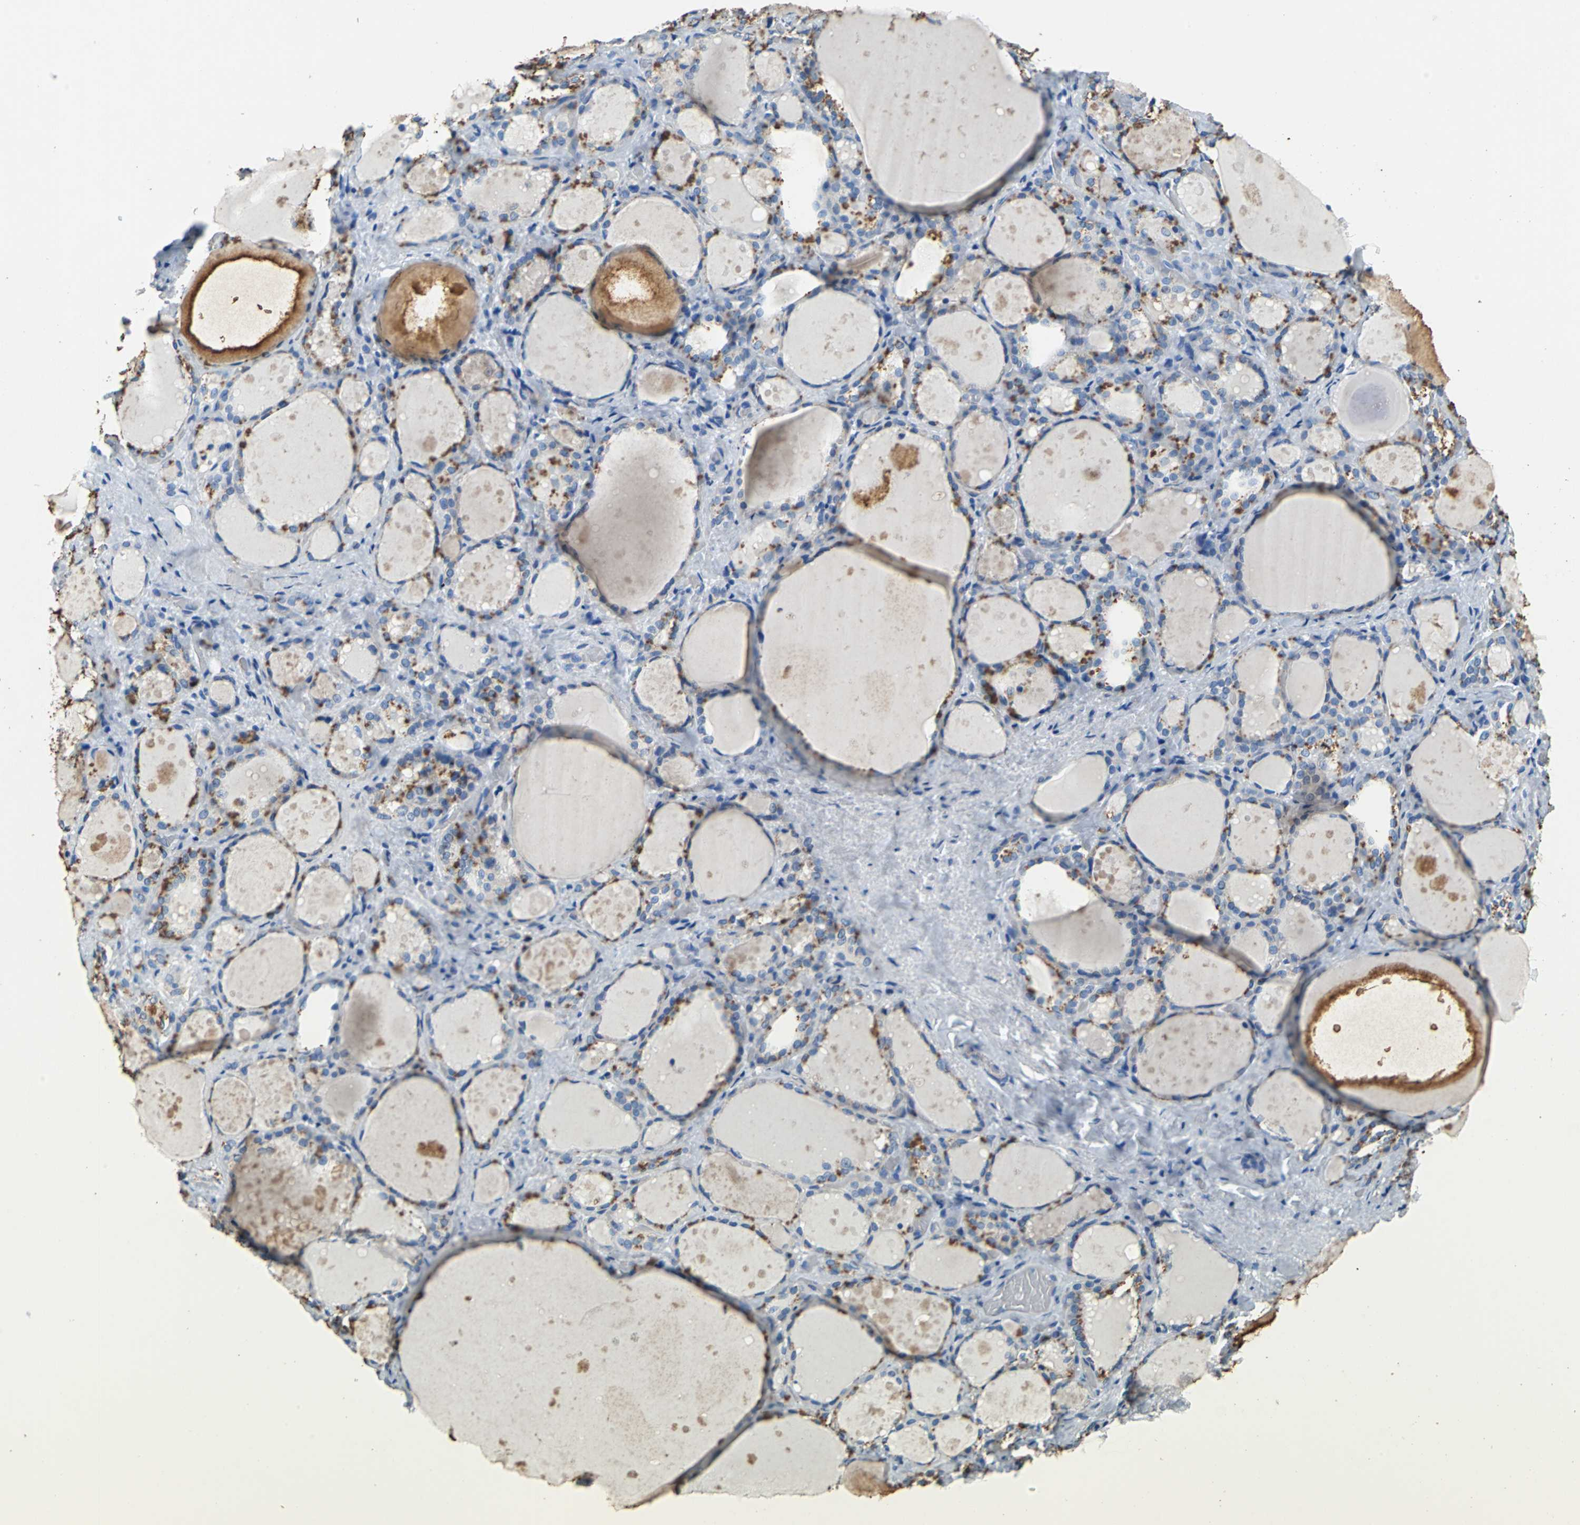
{"staining": {"intensity": "moderate", "quantity": "<25%", "location": "cytoplasmic/membranous"}, "tissue": "thyroid gland", "cell_type": "Glandular cells", "image_type": "normal", "snomed": [{"axis": "morphology", "description": "Normal tissue, NOS"}, {"axis": "topography", "description": "Thyroid gland"}], "caption": "Protein positivity by immunohistochemistry (IHC) reveals moderate cytoplasmic/membranous positivity in about <25% of glandular cells in unremarkable thyroid gland.", "gene": "TEX264", "patient": {"sex": "female", "age": 75}}